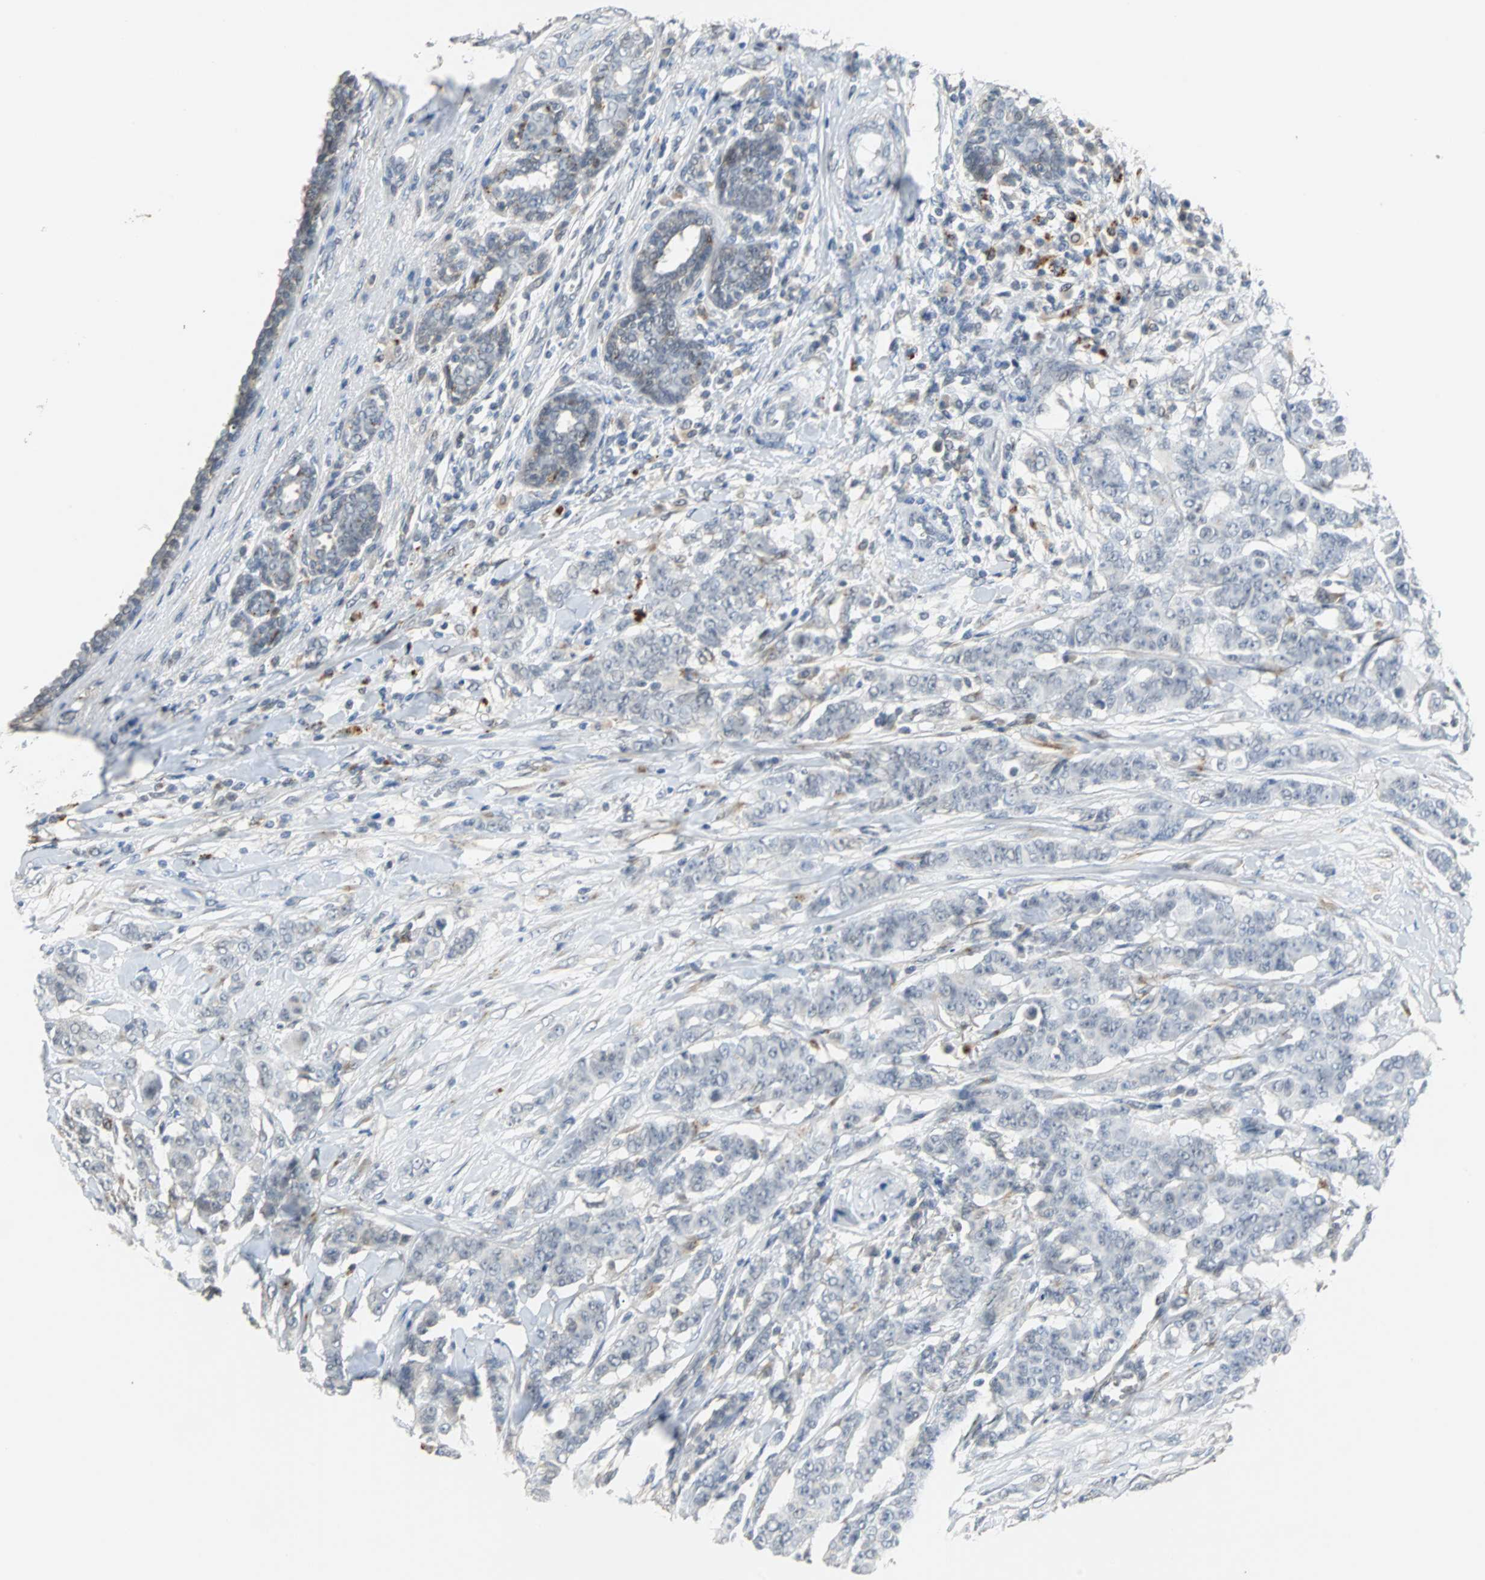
{"staining": {"intensity": "weak", "quantity": "<25%", "location": "cytoplasmic/membranous"}, "tissue": "breast cancer", "cell_type": "Tumor cells", "image_type": "cancer", "snomed": [{"axis": "morphology", "description": "Duct carcinoma"}, {"axis": "topography", "description": "Breast"}], "caption": "A high-resolution image shows immunohistochemistry staining of infiltrating ductal carcinoma (breast), which shows no significant positivity in tumor cells.", "gene": "HLX", "patient": {"sex": "female", "age": 40}}